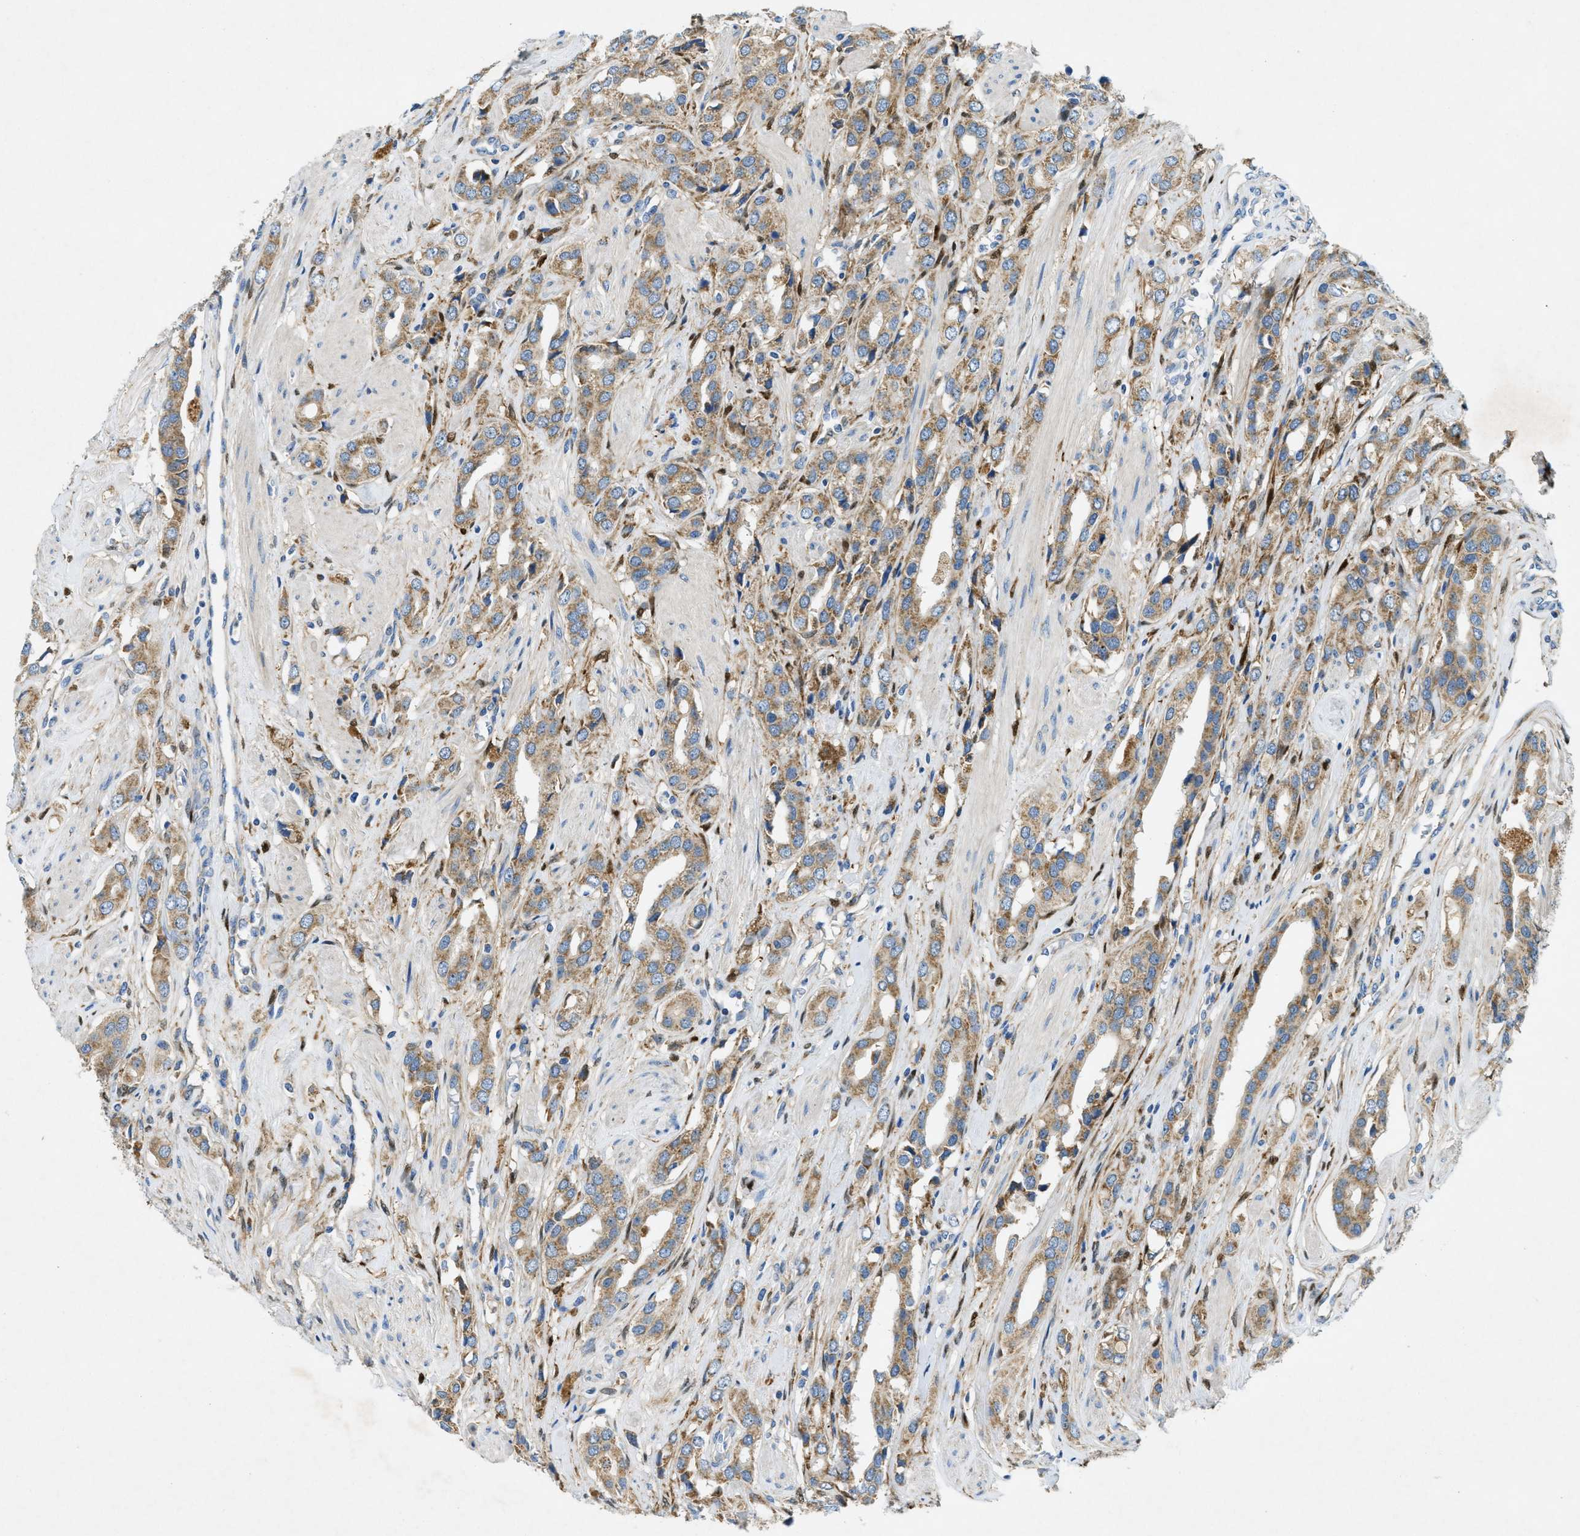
{"staining": {"intensity": "moderate", "quantity": ">75%", "location": "cytoplasmic/membranous"}, "tissue": "prostate cancer", "cell_type": "Tumor cells", "image_type": "cancer", "snomed": [{"axis": "morphology", "description": "Adenocarcinoma, High grade"}, {"axis": "topography", "description": "Prostate"}], "caption": "Moderate cytoplasmic/membranous protein staining is identified in about >75% of tumor cells in prostate cancer (adenocarcinoma (high-grade)). The protein of interest is stained brown, and the nuclei are stained in blue (DAB IHC with brightfield microscopy, high magnification).", "gene": "CYGB", "patient": {"sex": "male", "age": 52}}